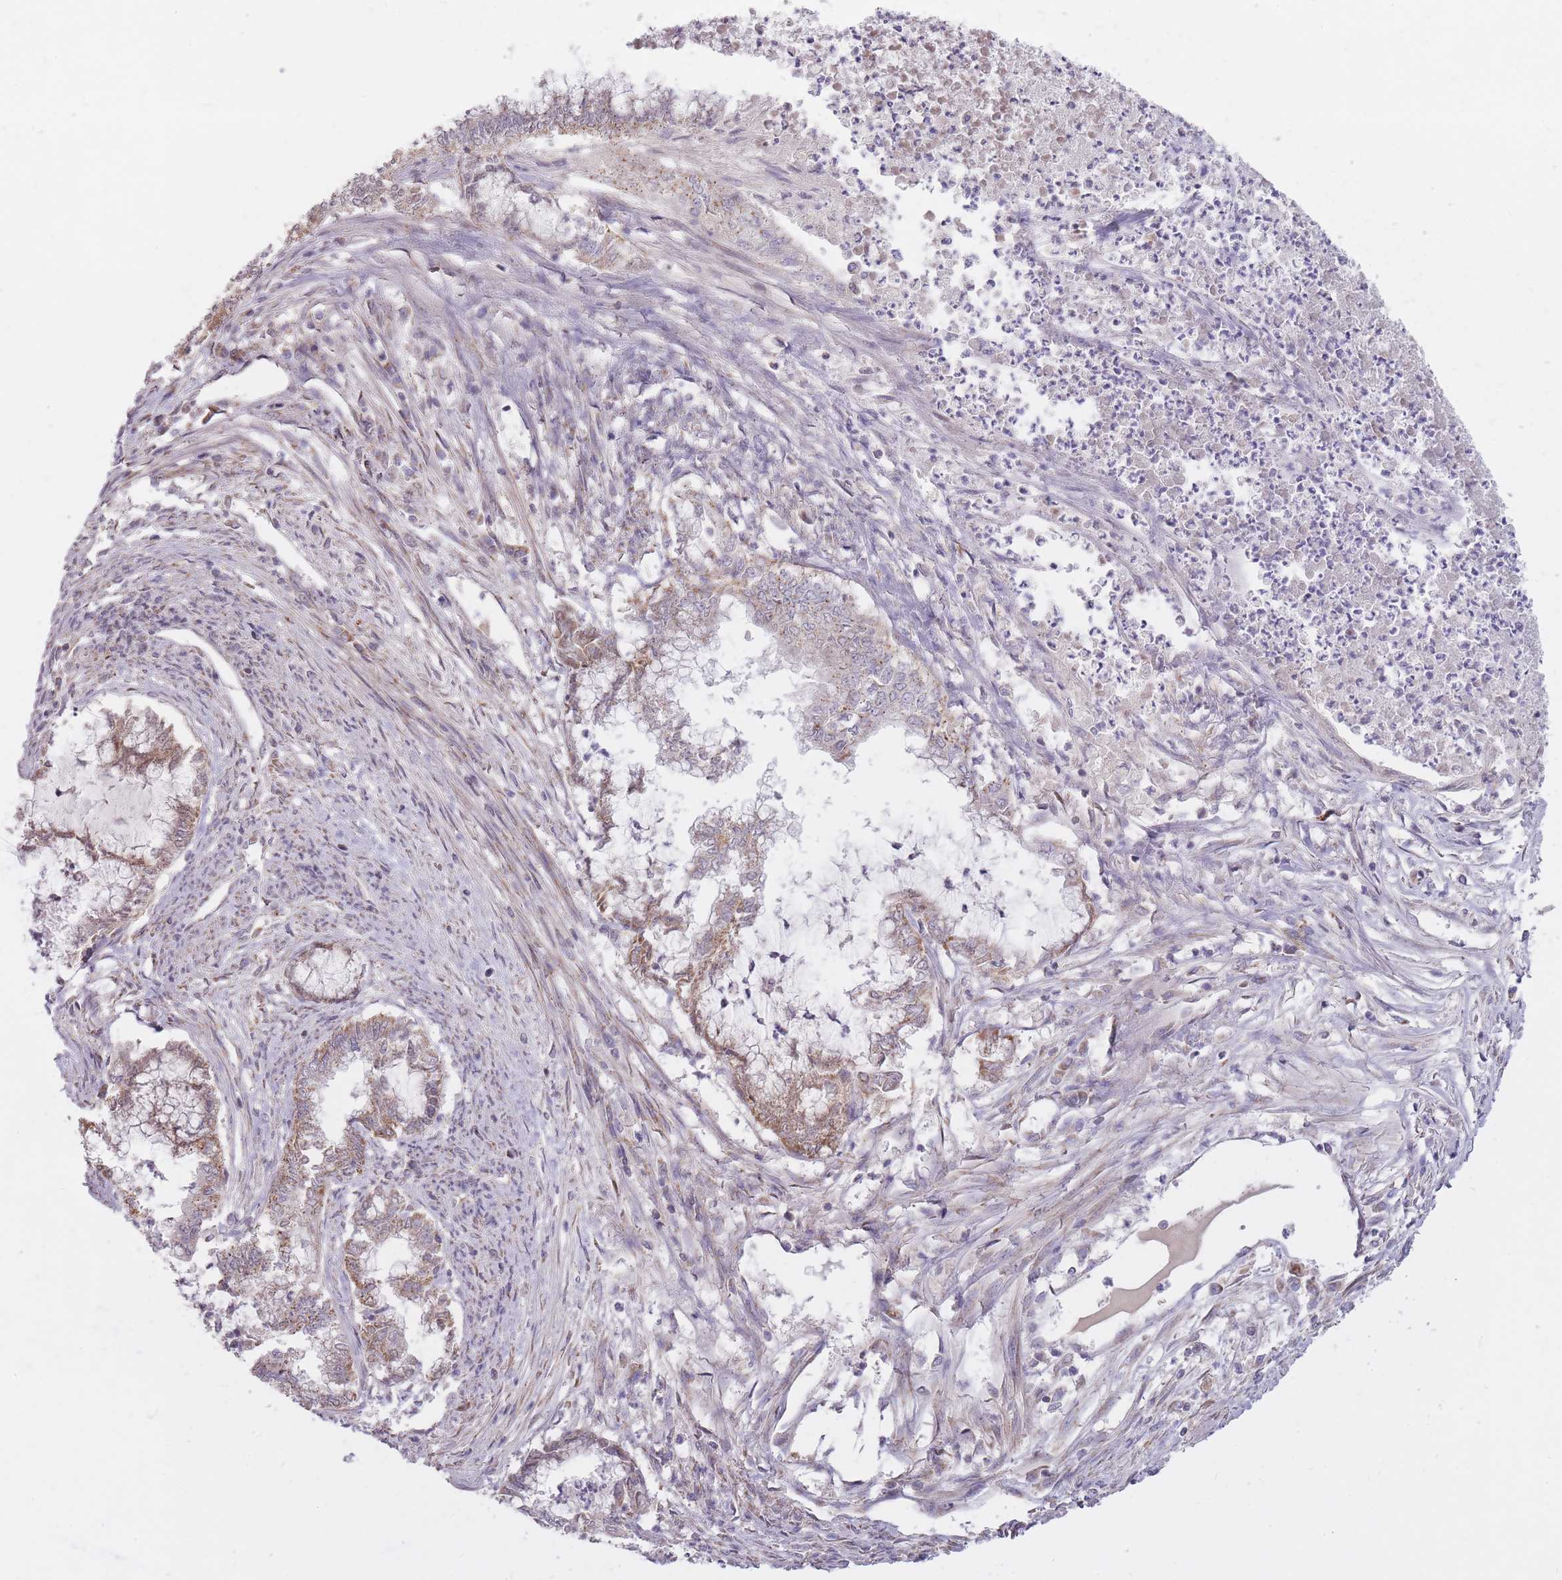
{"staining": {"intensity": "weak", "quantity": "25%-75%", "location": "cytoplasmic/membranous"}, "tissue": "endometrial cancer", "cell_type": "Tumor cells", "image_type": "cancer", "snomed": [{"axis": "morphology", "description": "Adenocarcinoma, NOS"}, {"axis": "topography", "description": "Endometrium"}], "caption": "There is low levels of weak cytoplasmic/membranous expression in tumor cells of endometrial cancer (adenocarcinoma), as demonstrated by immunohistochemical staining (brown color).", "gene": "LIN7C", "patient": {"sex": "female", "age": 79}}